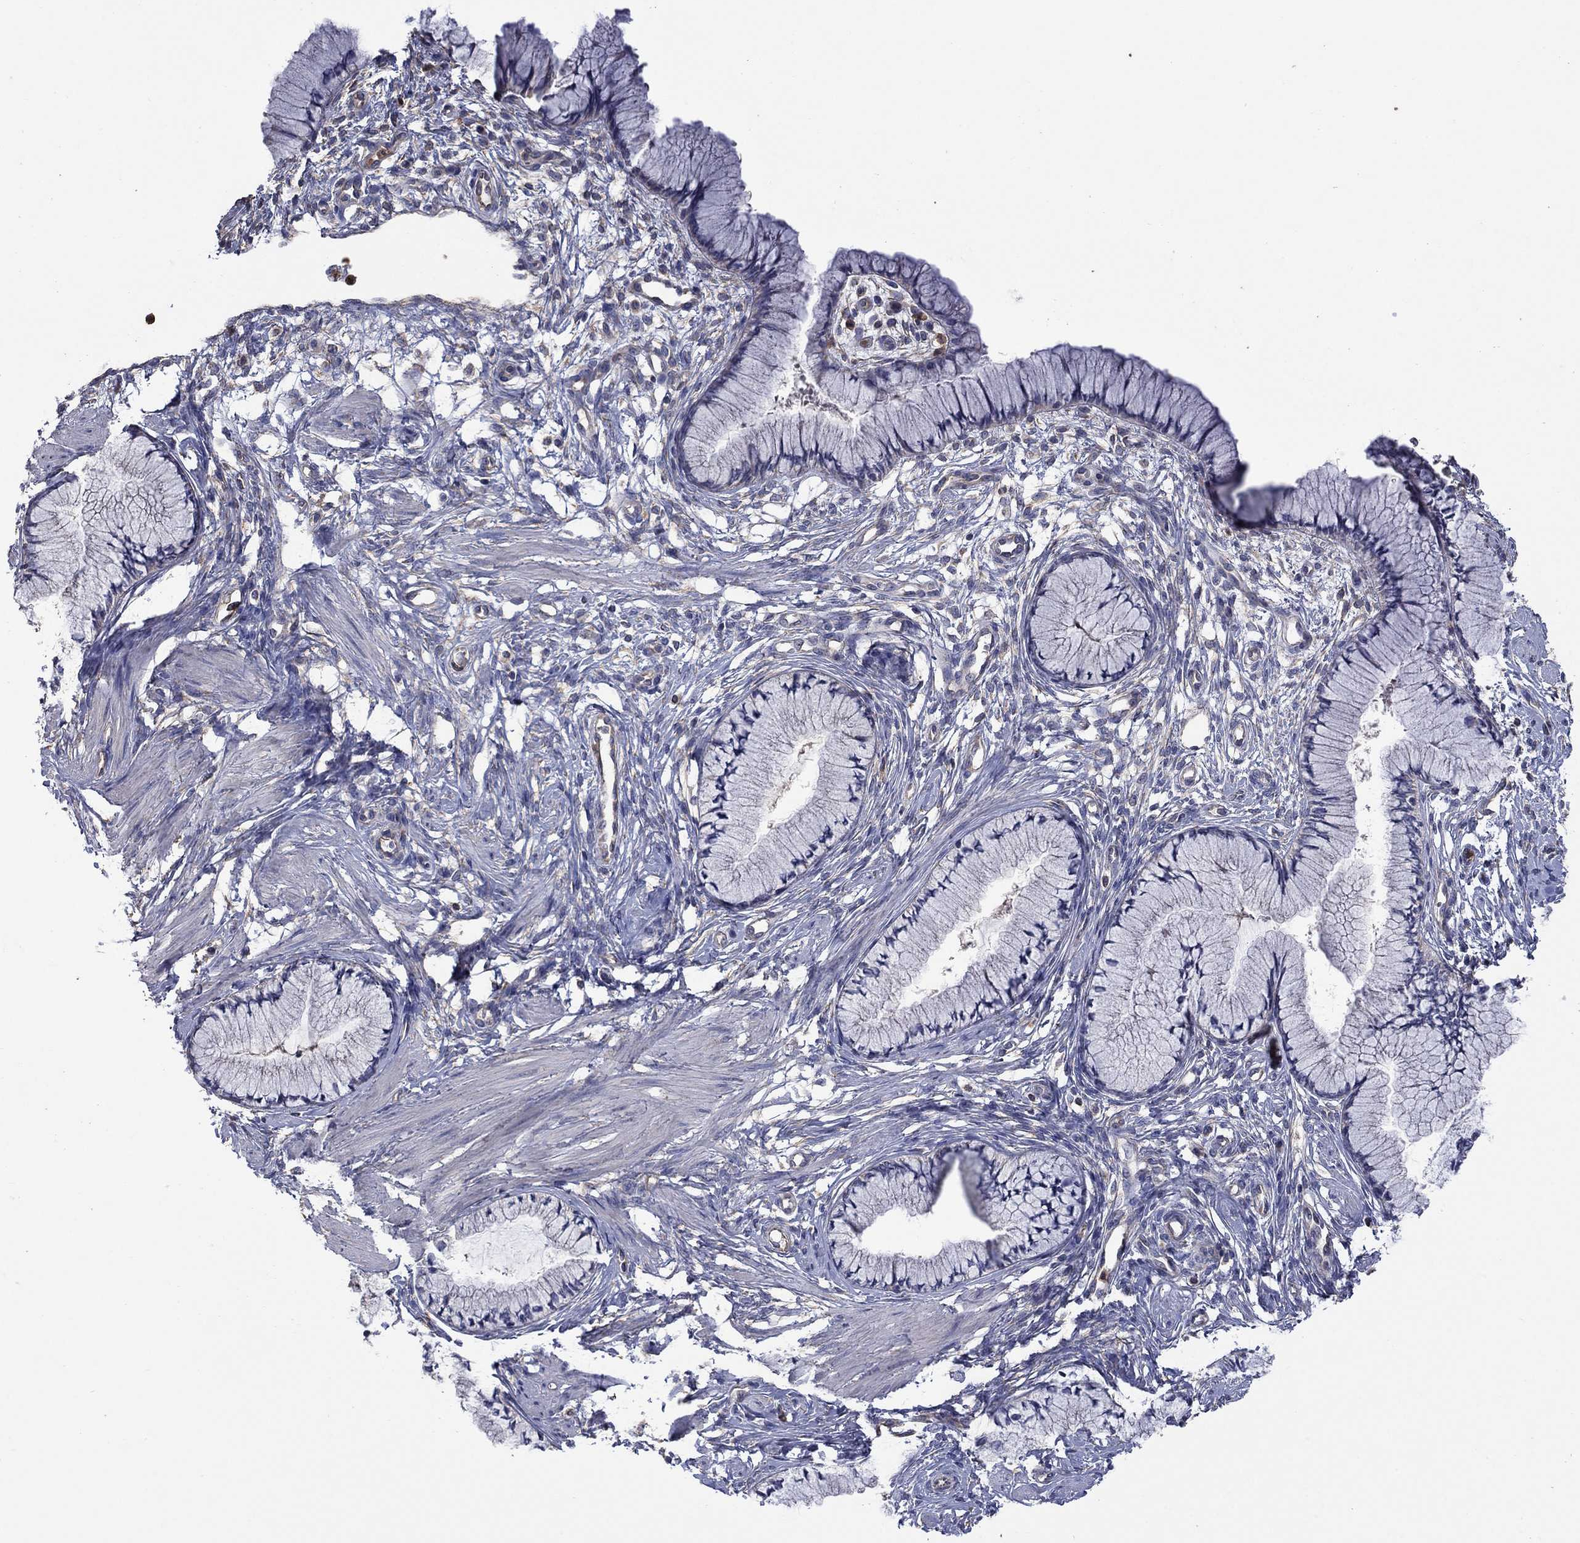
{"staining": {"intensity": "negative", "quantity": "none", "location": "none"}, "tissue": "cervix", "cell_type": "Glandular cells", "image_type": "normal", "snomed": [{"axis": "morphology", "description": "Normal tissue, NOS"}, {"axis": "topography", "description": "Cervix"}], "caption": "Benign cervix was stained to show a protein in brown. There is no significant expression in glandular cells. (Brightfield microscopy of DAB IHC at high magnification).", "gene": "CAMKK2", "patient": {"sex": "female", "age": 37}}